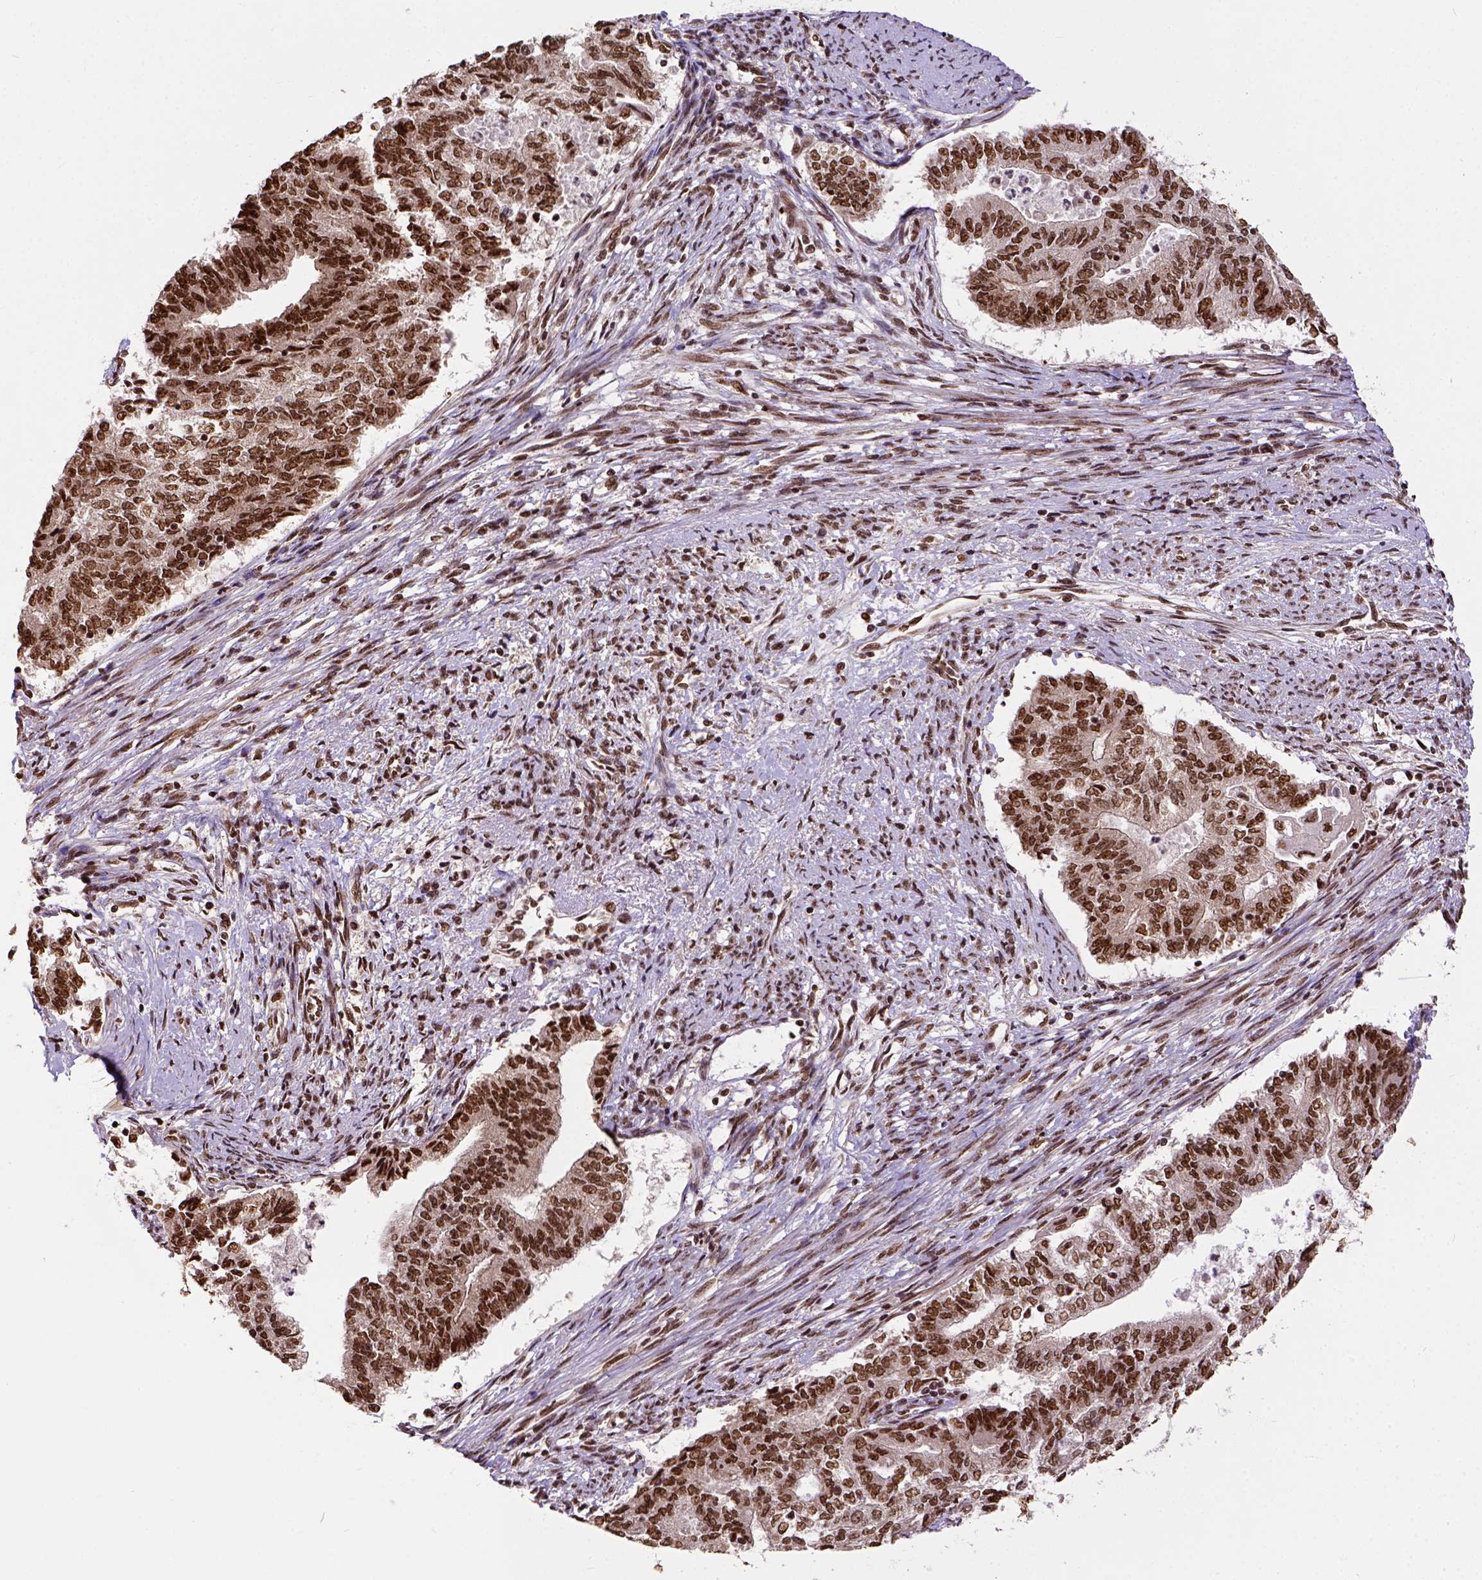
{"staining": {"intensity": "strong", "quantity": ">75%", "location": "nuclear"}, "tissue": "endometrial cancer", "cell_type": "Tumor cells", "image_type": "cancer", "snomed": [{"axis": "morphology", "description": "Adenocarcinoma, NOS"}, {"axis": "topography", "description": "Endometrium"}], "caption": "Endometrial cancer (adenocarcinoma) tissue displays strong nuclear staining in about >75% of tumor cells, visualized by immunohistochemistry. (IHC, brightfield microscopy, high magnification).", "gene": "NACC1", "patient": {"sex": "female", "age": 65}}